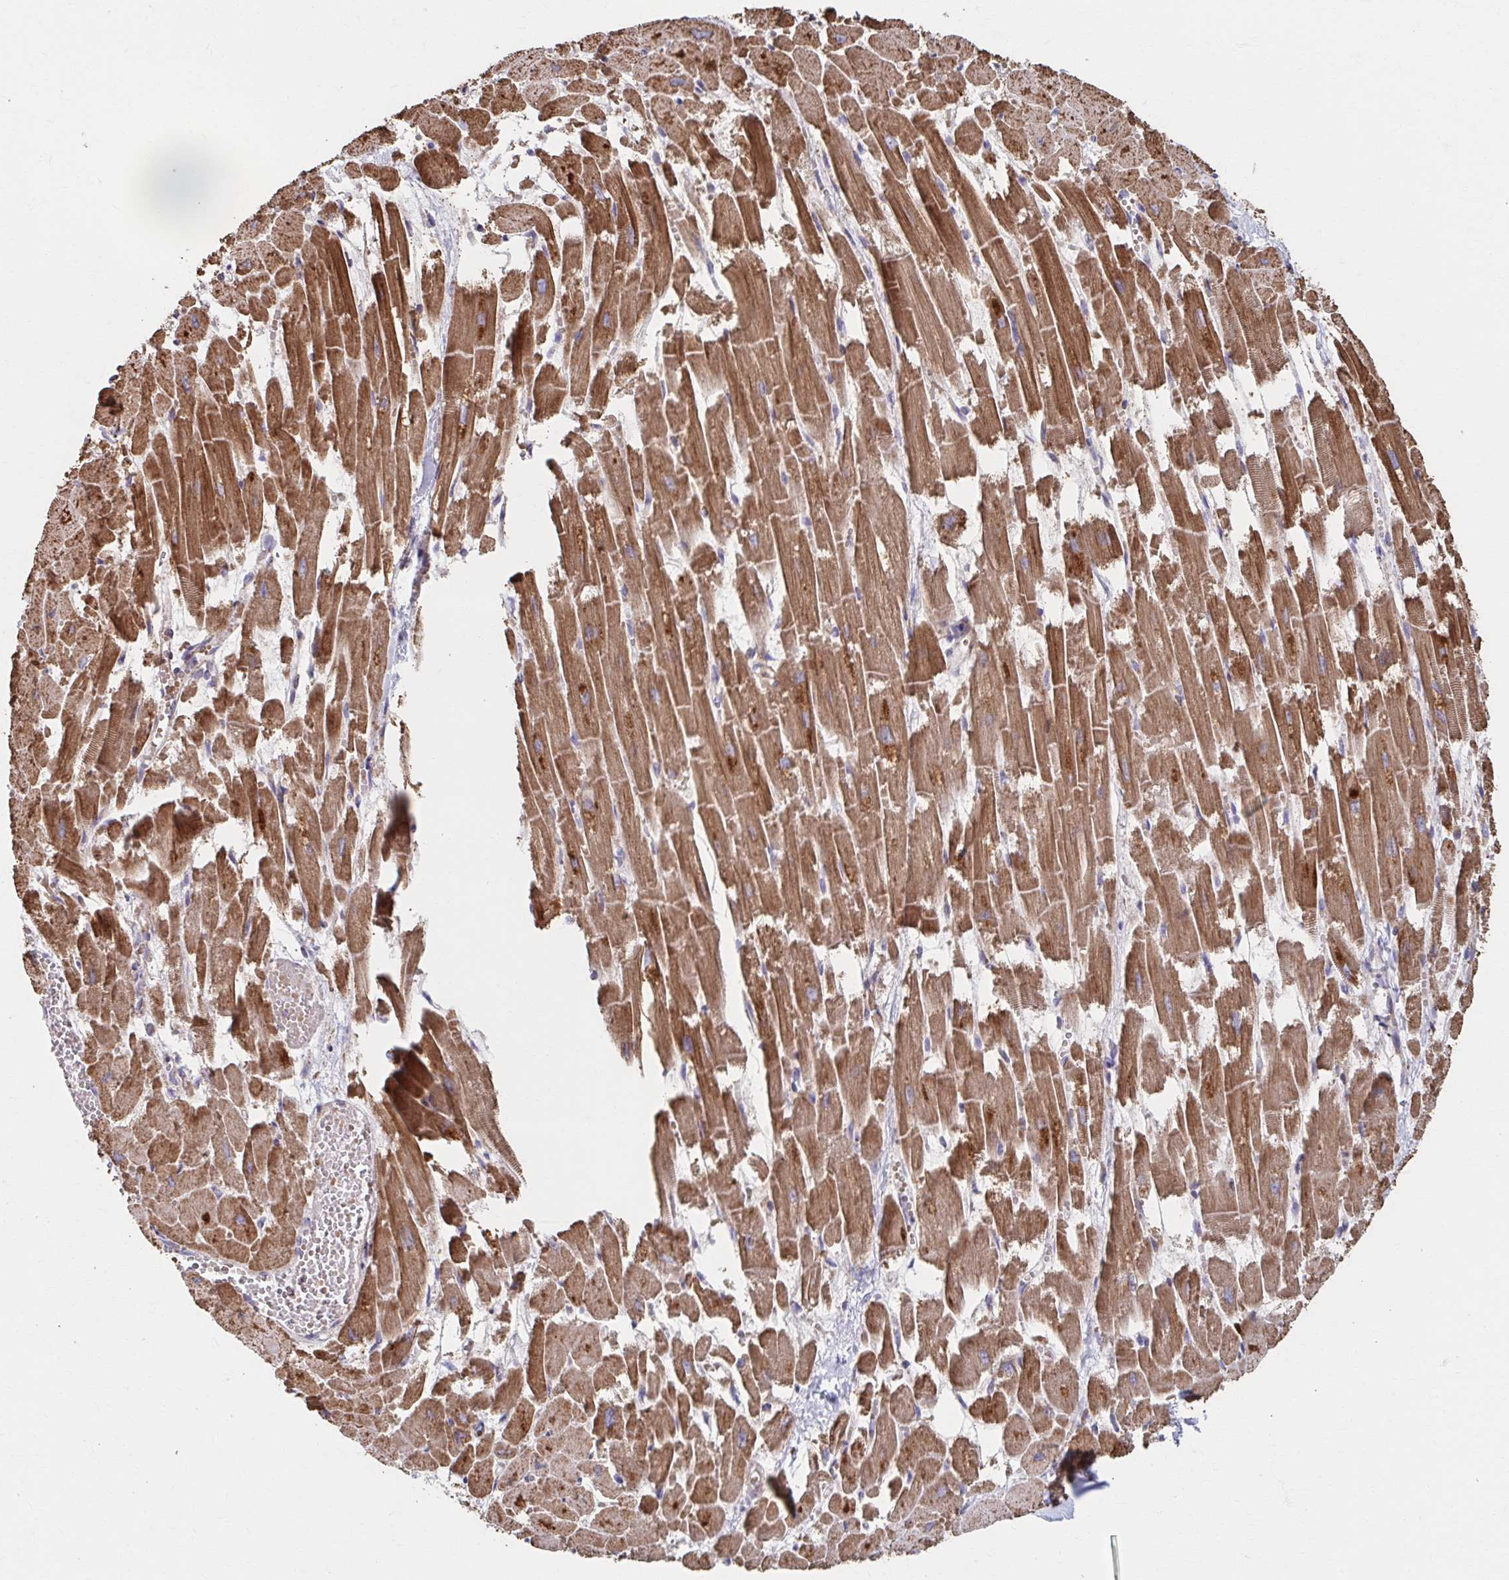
{"staining": {"intensity": "strong", "quantity": ">75%", "location": "cytoplasmic/membranous"}, "tissue": "heart muscle", "cell_type": "Cardiomyocytes", "image_type": "normal", "snomed": [{"axis": "morphology", "description": "Normal tissue, NOS"}, {"axis": "topography", "description": "Heart"}], "caption": "About >75% of cardiomyocytes in benign human heart muscle show strong cytoplasmic/membranous protein staining as visualized by brown immunohistochemical staining.", "gene": "SAT1", "patient": {"sex": "female", "age": 52}}